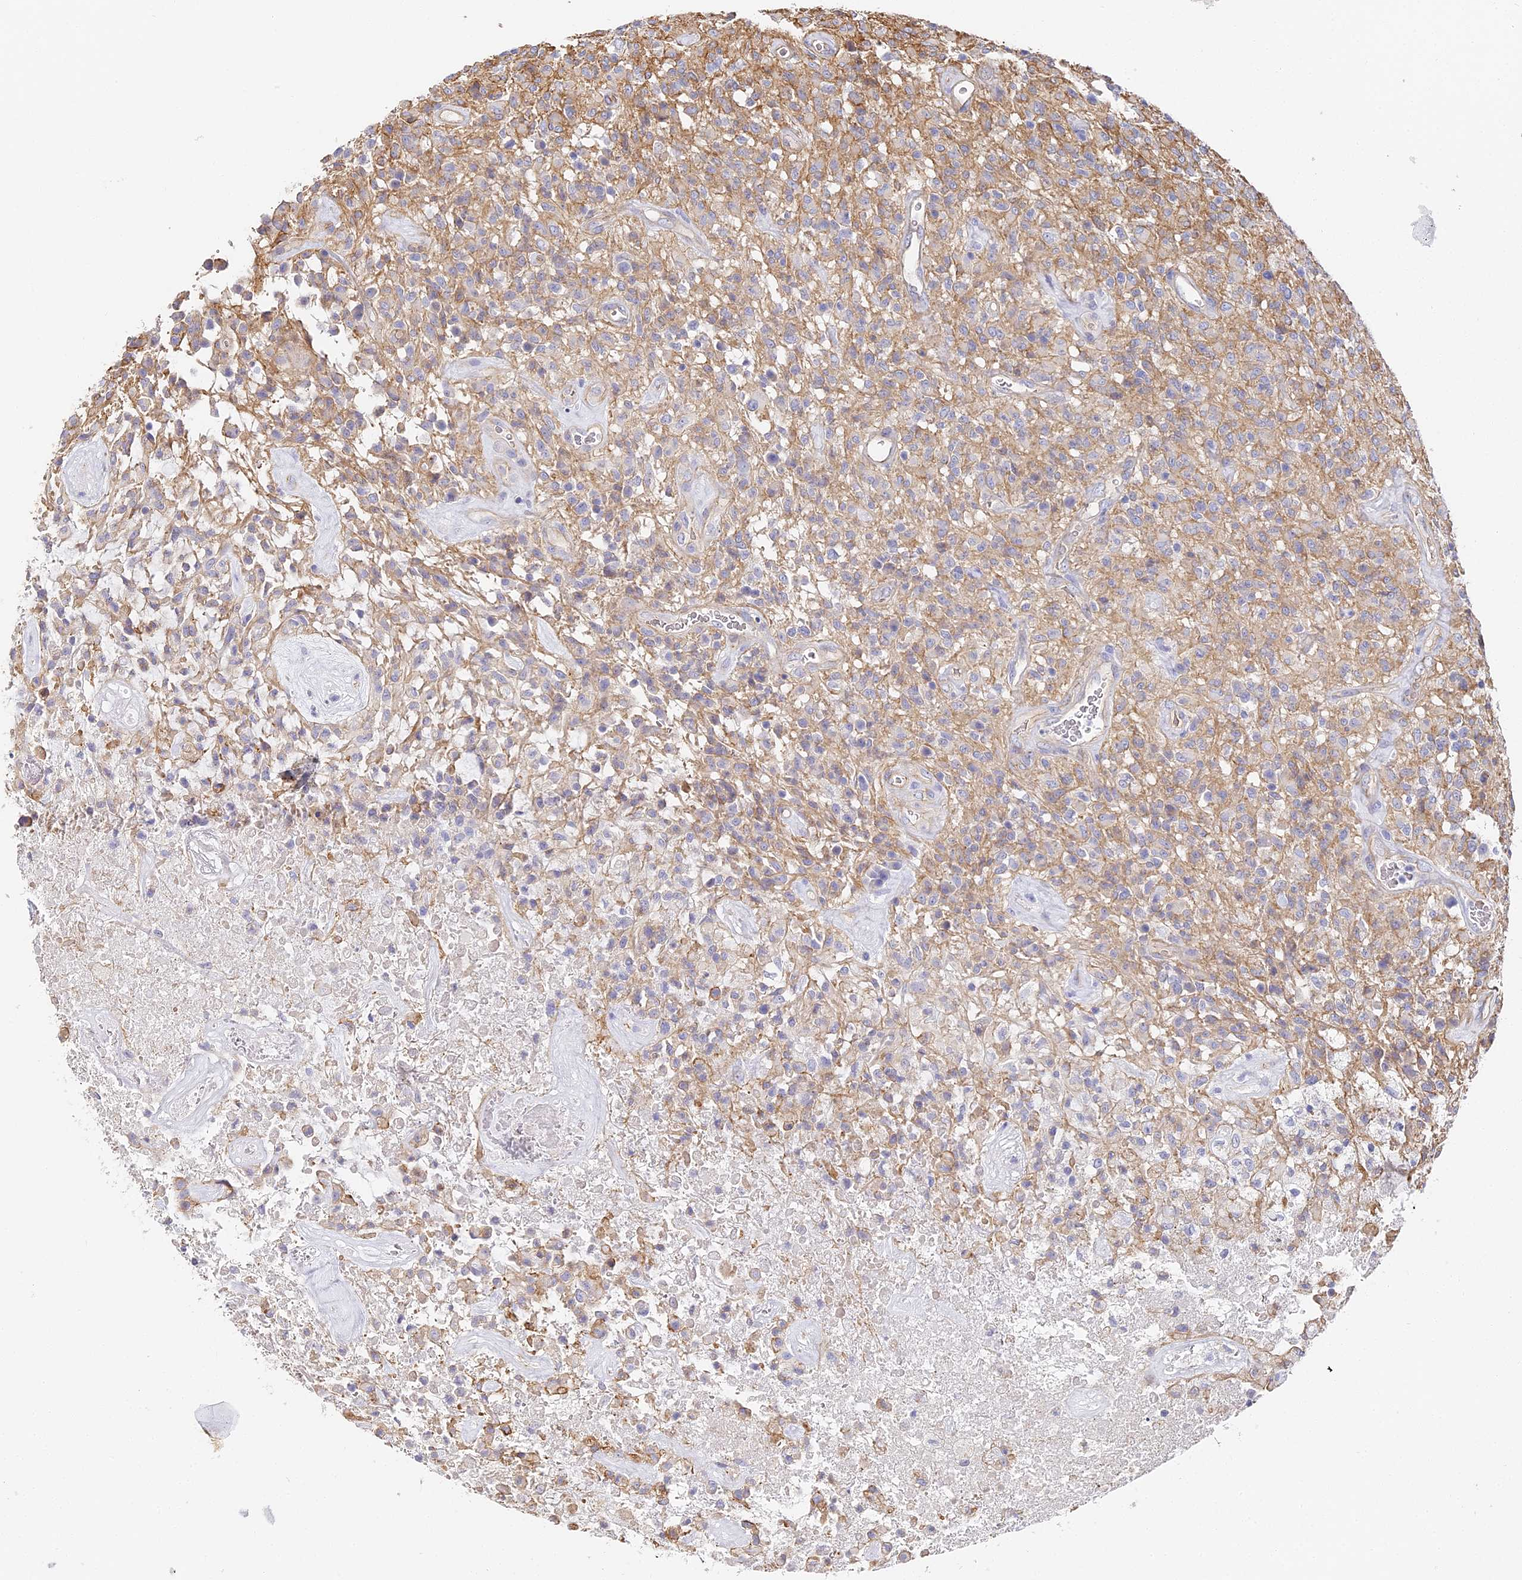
{"staining": {"intensity": "negative", "quantity": "none", "location": "none"}, "tissue": "glioma", "cell_type": "Tumor cells", "image_type": "cancer", "snomed": [{"axis": "morphology", "description": "Glioma, malignant, High grade"}, {"axis": "topography", "description": "Brain"}], "caption": "The image shows no significant expression in tumor cells of malignant high-grade glioma.", "gene": "CCDC30", "patient": {"sex": "female", "age": 57}}